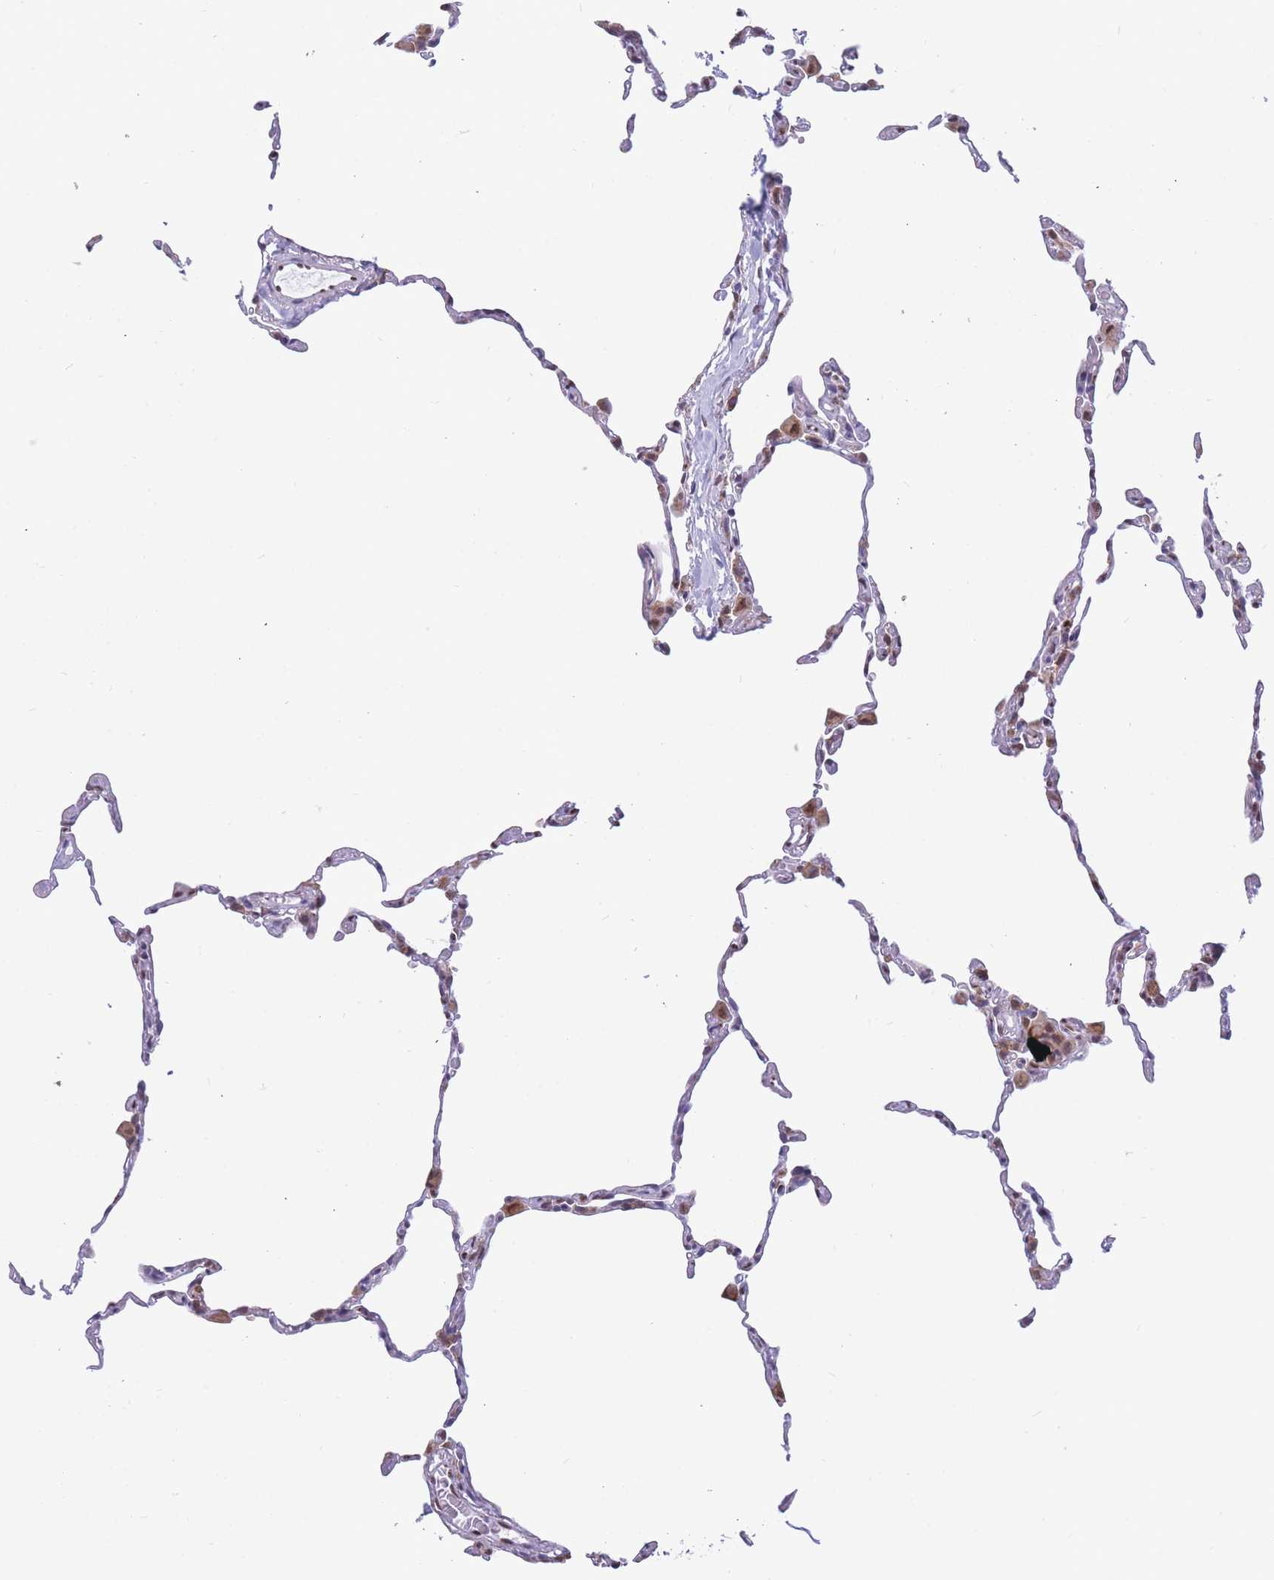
{"staining": {"intensity": "moderate", "quantity": "<25%", "location": "cytoplasmic/membranous,nuclear"}, "tissue": "lung", "cell_type": "Alveolar cells", "image_type": "normal", "snomed": [{"axis": "morphology", "description": "Normal tissue, NOS"}, {"axis": "topography", "description": "Lung"}], "caption": "Approximately <25% of alveolar cells in unremarkable human lung demonstrate moderate cytoplasmic/membranous,nuclear protein expression as visualized by brown immunohistochemical staining.", "gene": "FAM153A", "patient": {"sex": "female", "age": 57}}